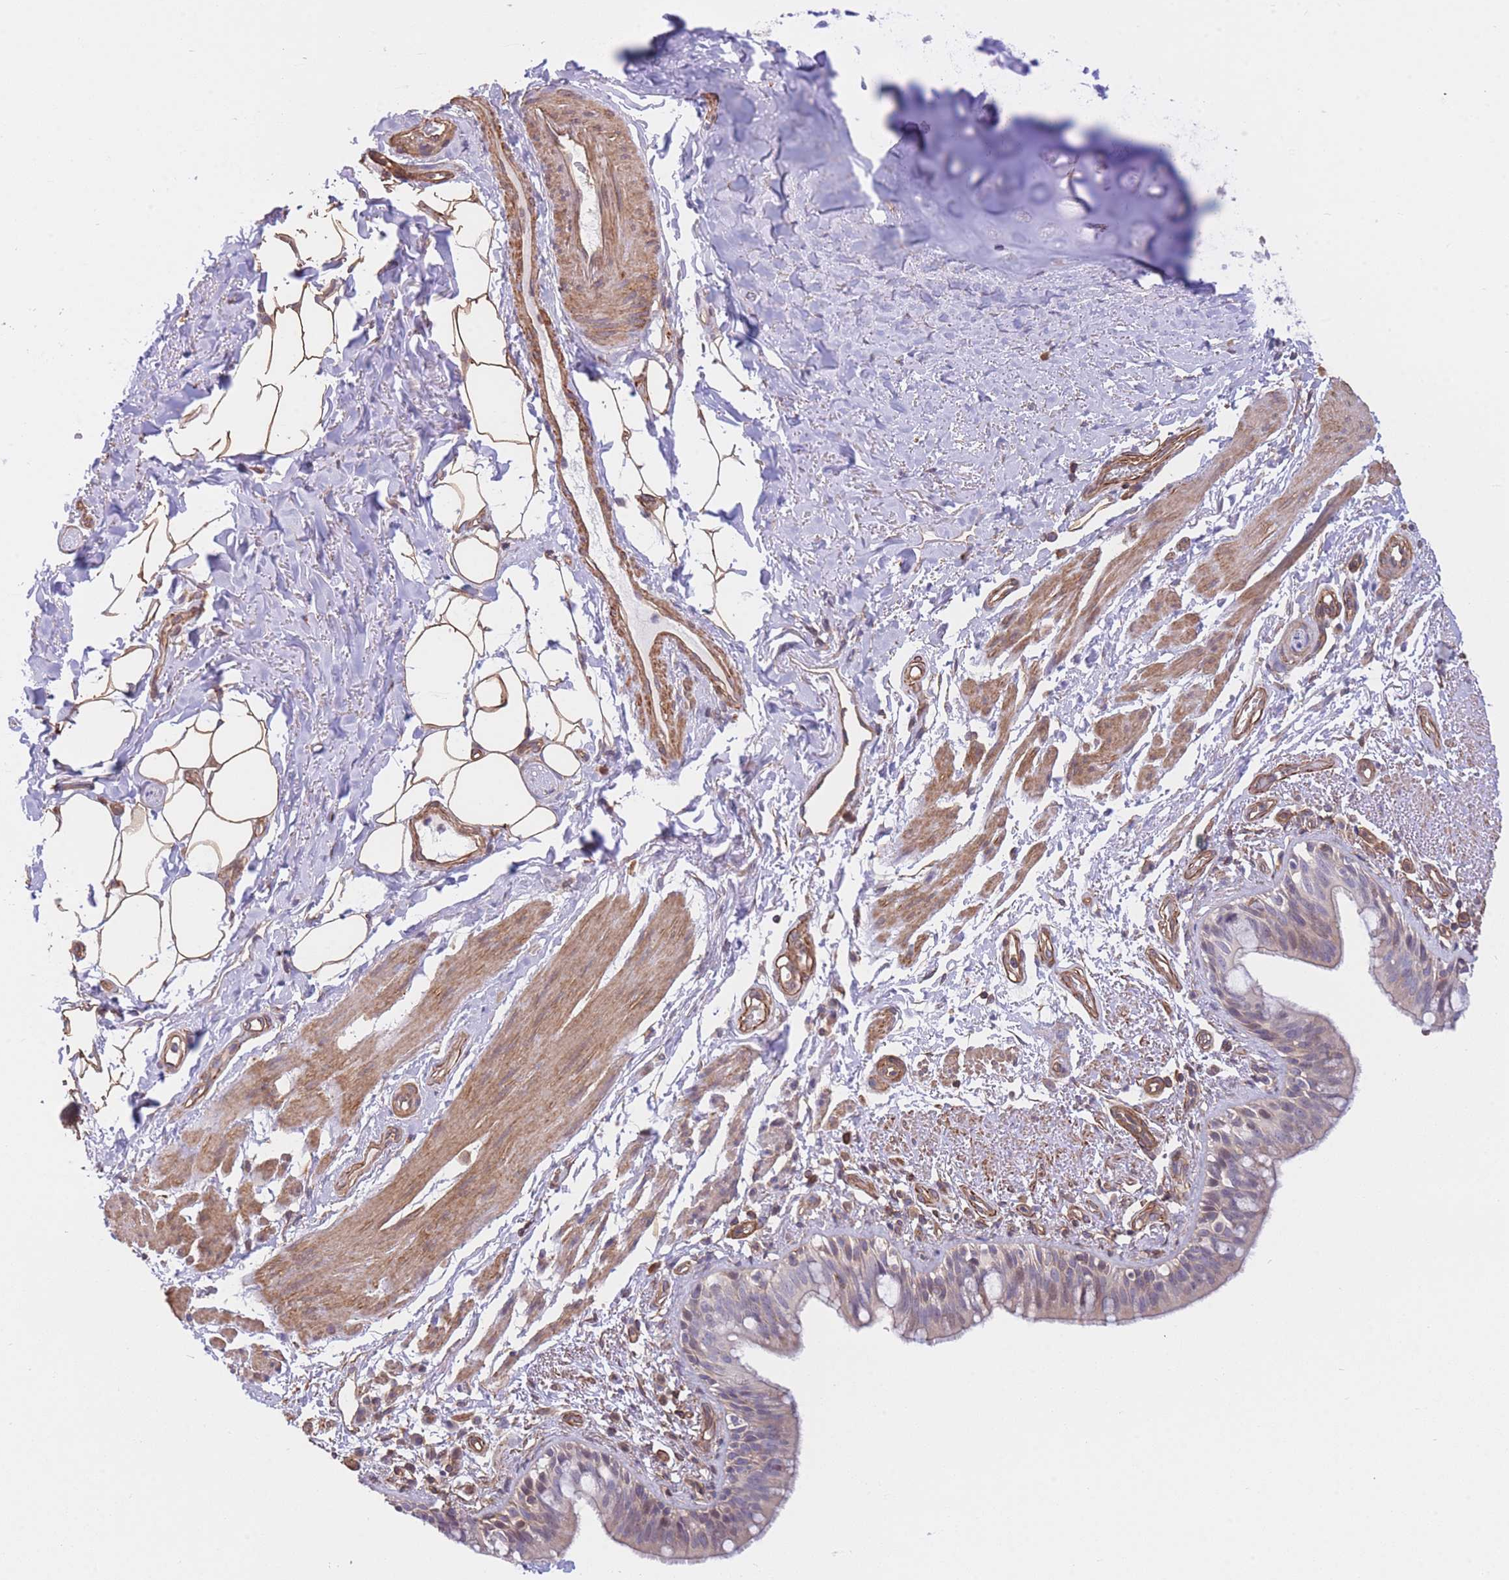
{"staining": {"intensity": "weak", "quantity": "<25%", "location": "cytoplasmic/membranous"}, "tissue": "bronchus", "cell_type": "Respiratory epithelial cells", "image_type": "normal", "snomed": [{"axis": "morphology", "description": "Normal tissue, NOS"}, {"axis": "morphology", "description": "Neoplasm, uncertain whether benign or malignant"}, {"axis": "topography", "description": "Bronchus"}, {"axis": "topography", "description": "Lung"}], "caption": "The image reveals no staining of respiratory epithelial cells in unremarkable bronchus.", "gene": "CDC25B", "patient": {"sex": "male", "age": 55}}